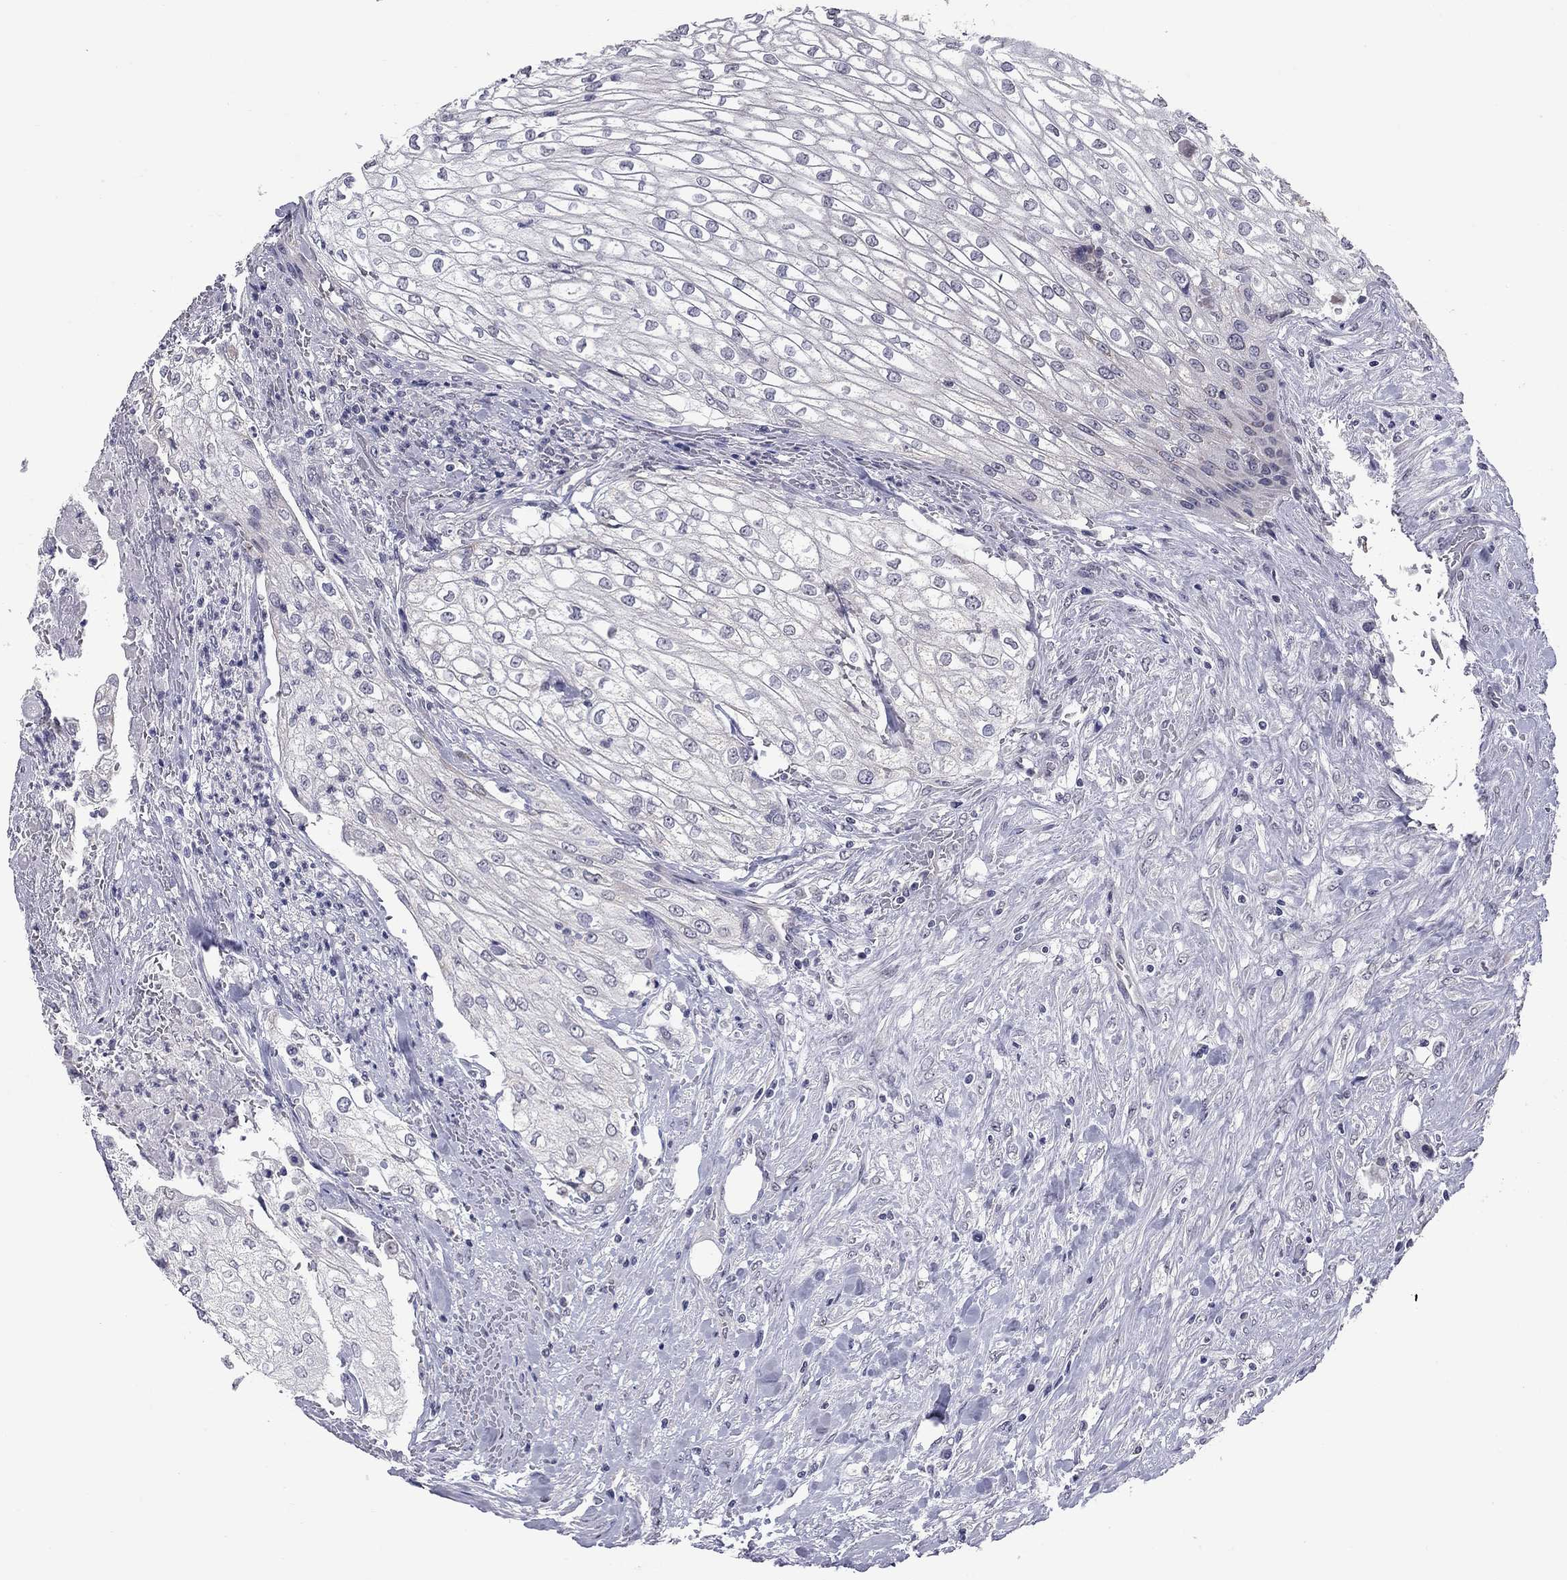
{"staining": {"intensity": "negative", "quantity": "none", "location": "none"}, "tissue": "urothelial cancer", "cell_type": "Tumor cells", "image_type": "cancer", "snomed": [{"axis": "morphology", "description": "Urothelial carcinoma, High grade"}, {"axis": "topography", "description": "Urinary bladder"}], "caption": "High-grade urothelial carcinoma stained for a protein using immunohistochemistry exhibits no expression tumor cells.", "gene": "SHOC2", "patient": {"sex": "male", "age": 62}}